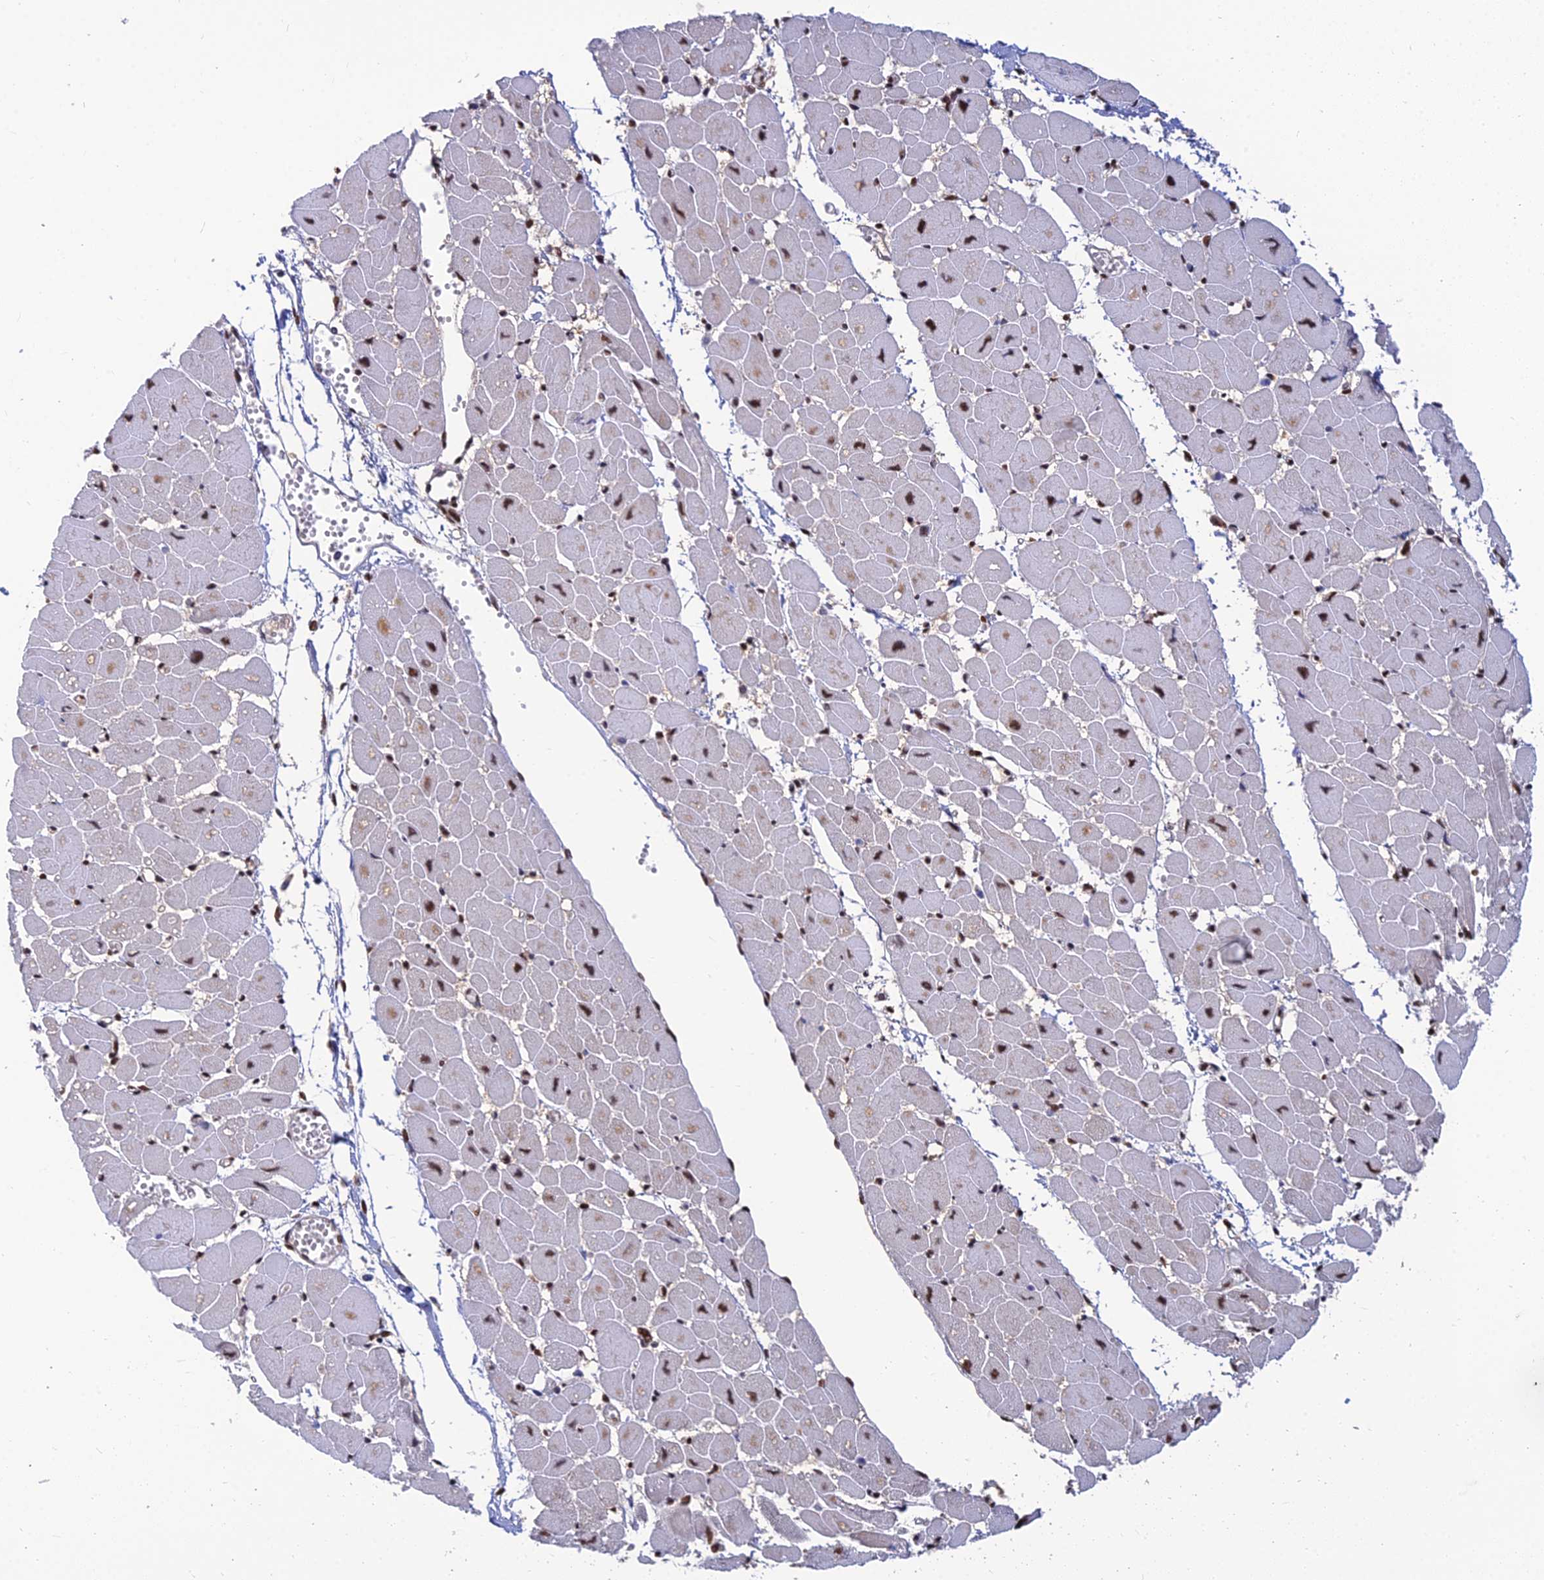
{"staining": {"intensity": "moderate", "quantity": "25%-75%", "location": "cytoplasmic/membranous,nuclear"}, "tissue": "heart muscle", "cell_type": "Cardiomyocytes", "image_type": "normal", "snomed": [{"axis": "morphology", "description": "Normal tissue, NOS"}, {"axis": "topography", "description": "Heart"}], "caption": "Benign heart muscle was stained to show a protein in brown. There is medium levels of moderate cytoplasmic/membranous,nuclear expression in about 25%-75% of cardiomyocytes. (Stains: DAB in brown, nuclei in blue, Microscopy: brightfield microscopy at high magnification).", "gene": "DNPEP", "patient": {"sex": "female", "age": 54}}